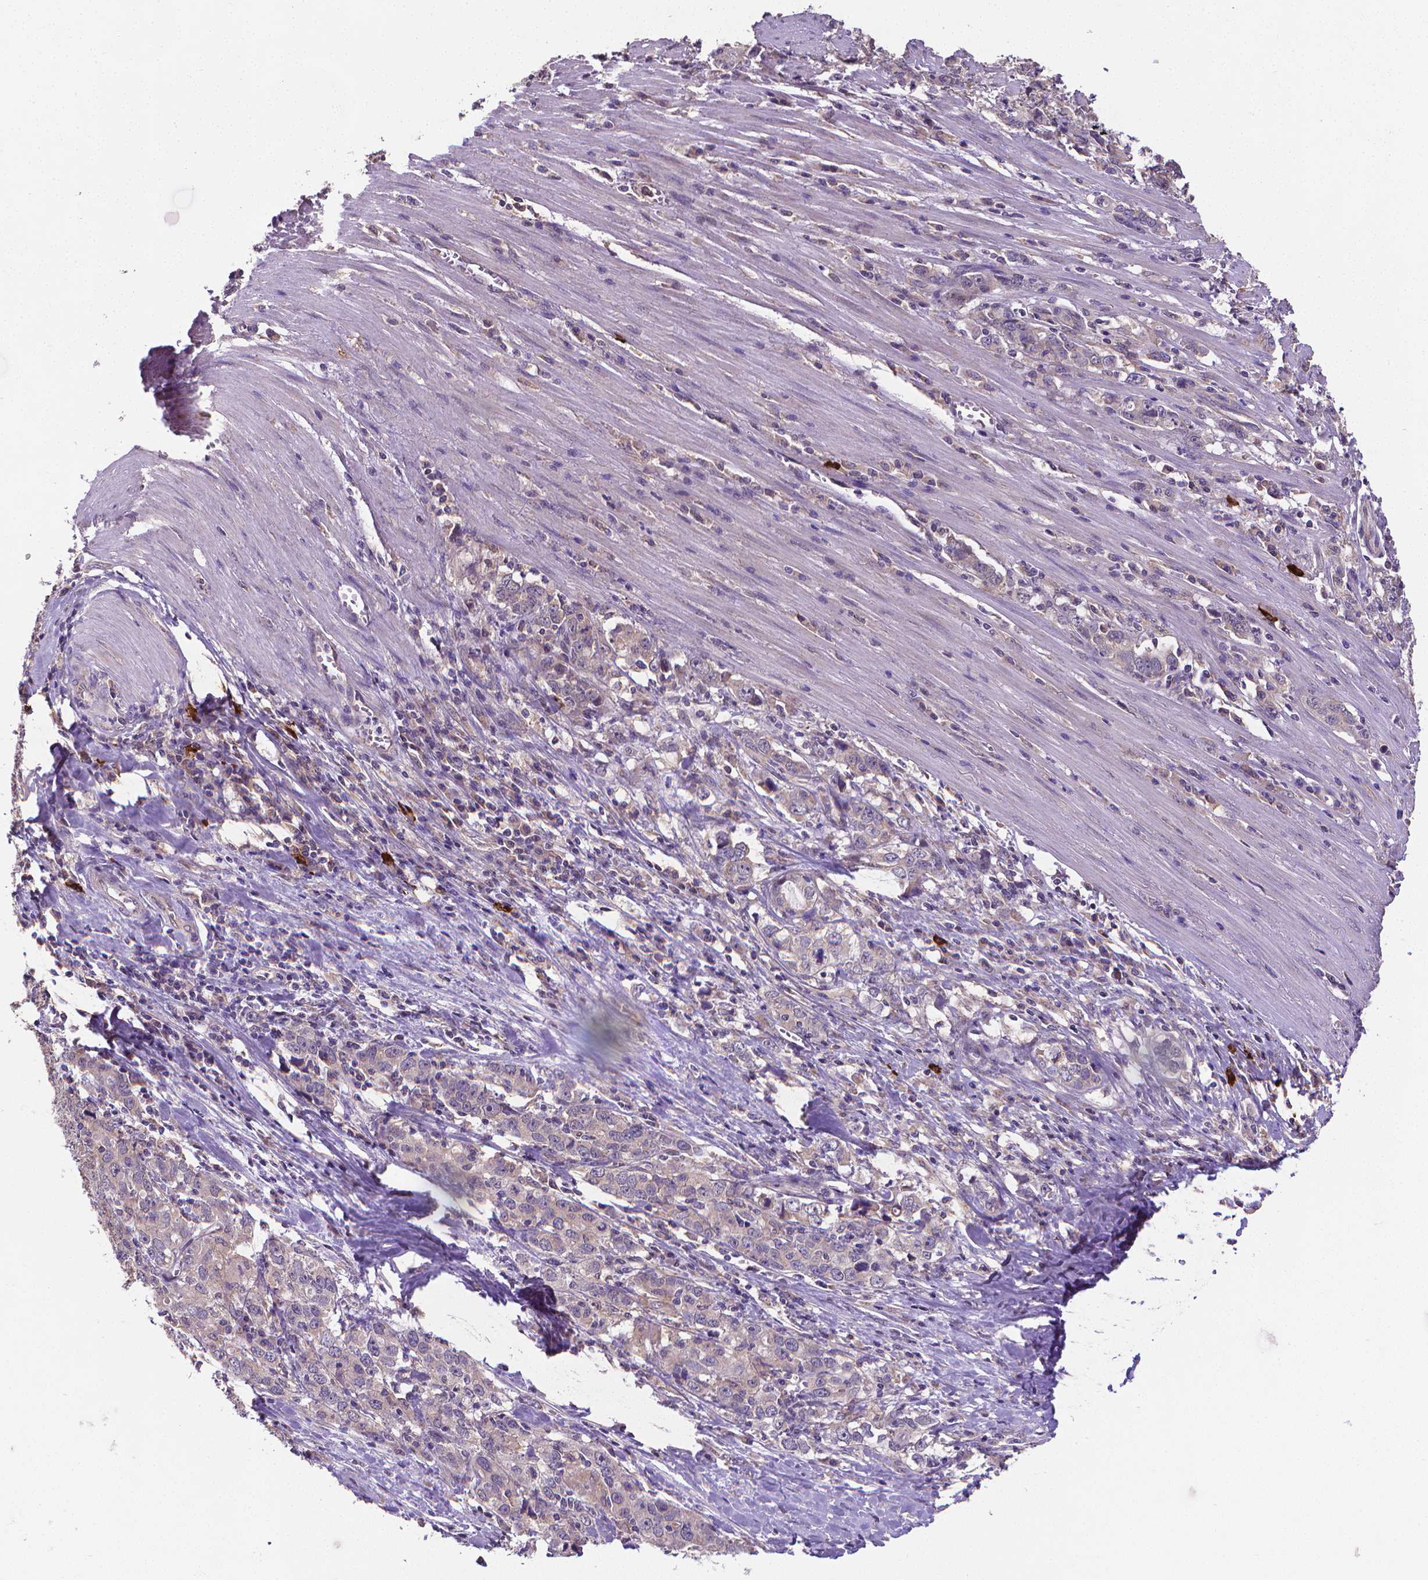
{"staining": {"intensity": "negative", "quantity": "none", "location": "none"}, "tissue": "stomach cancer", "cell_type": "Tumor cells", "image_type": "cancer", "snomed": [{"axis": "morphology", "description": "Adenocarcinoma, NOS"}, {"axis": "topography", "description": "Stomach, lower"}], "caption": "The image exhibits no significant expression in tumor cells of stomach cancer (adenocarcinoma). (Brightfield microscopy of DAB (3,3'-diaminobenzidine) immunohistochemistry (IHC) at high magnification).", "gene": "GPR63", "patient": {"sex": "female", "age": 72}}